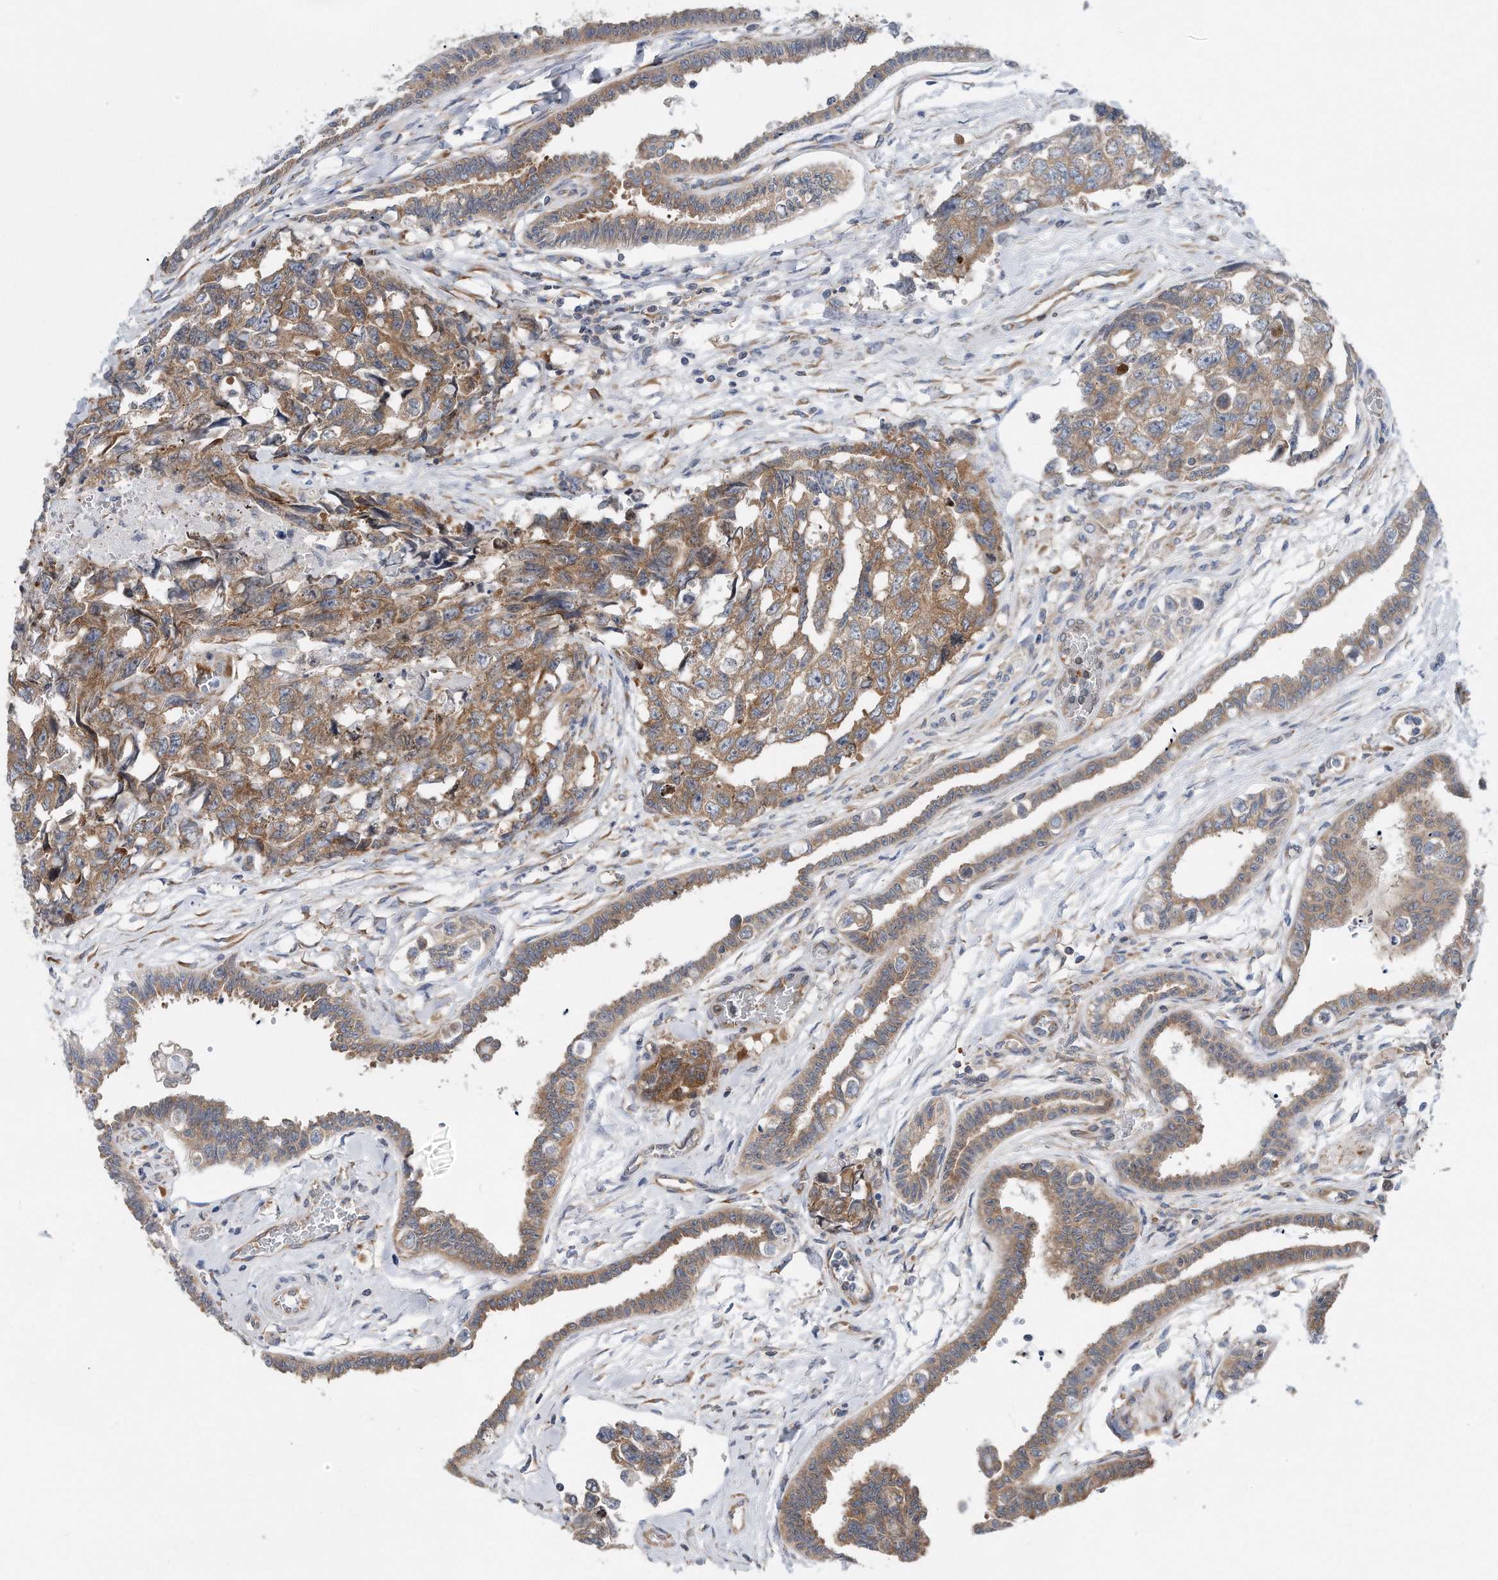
{"staining": {"intensity": "moderate", "quantity": ">75%", "location": "cytoplasmic/membranous"}, "tissue": "testis cancer", "cell_type": "Tumor cells", "image_type": "cancer", "snomed": [{"axis": "morphology", "description": "Carcinoma, Embryonal, NOS"}, {"axis": "topography", "description": "Testis"}], "caption": "IHC photomicrograph of human testis embryonal carcinoma stained for a protein (brown), which displays medium levels of moderate cytoplasmic/membranous positivity in about >75% of tumor cells.", "gene": "RPL26L1", "patient": {"sex": "male", "age": 31}}